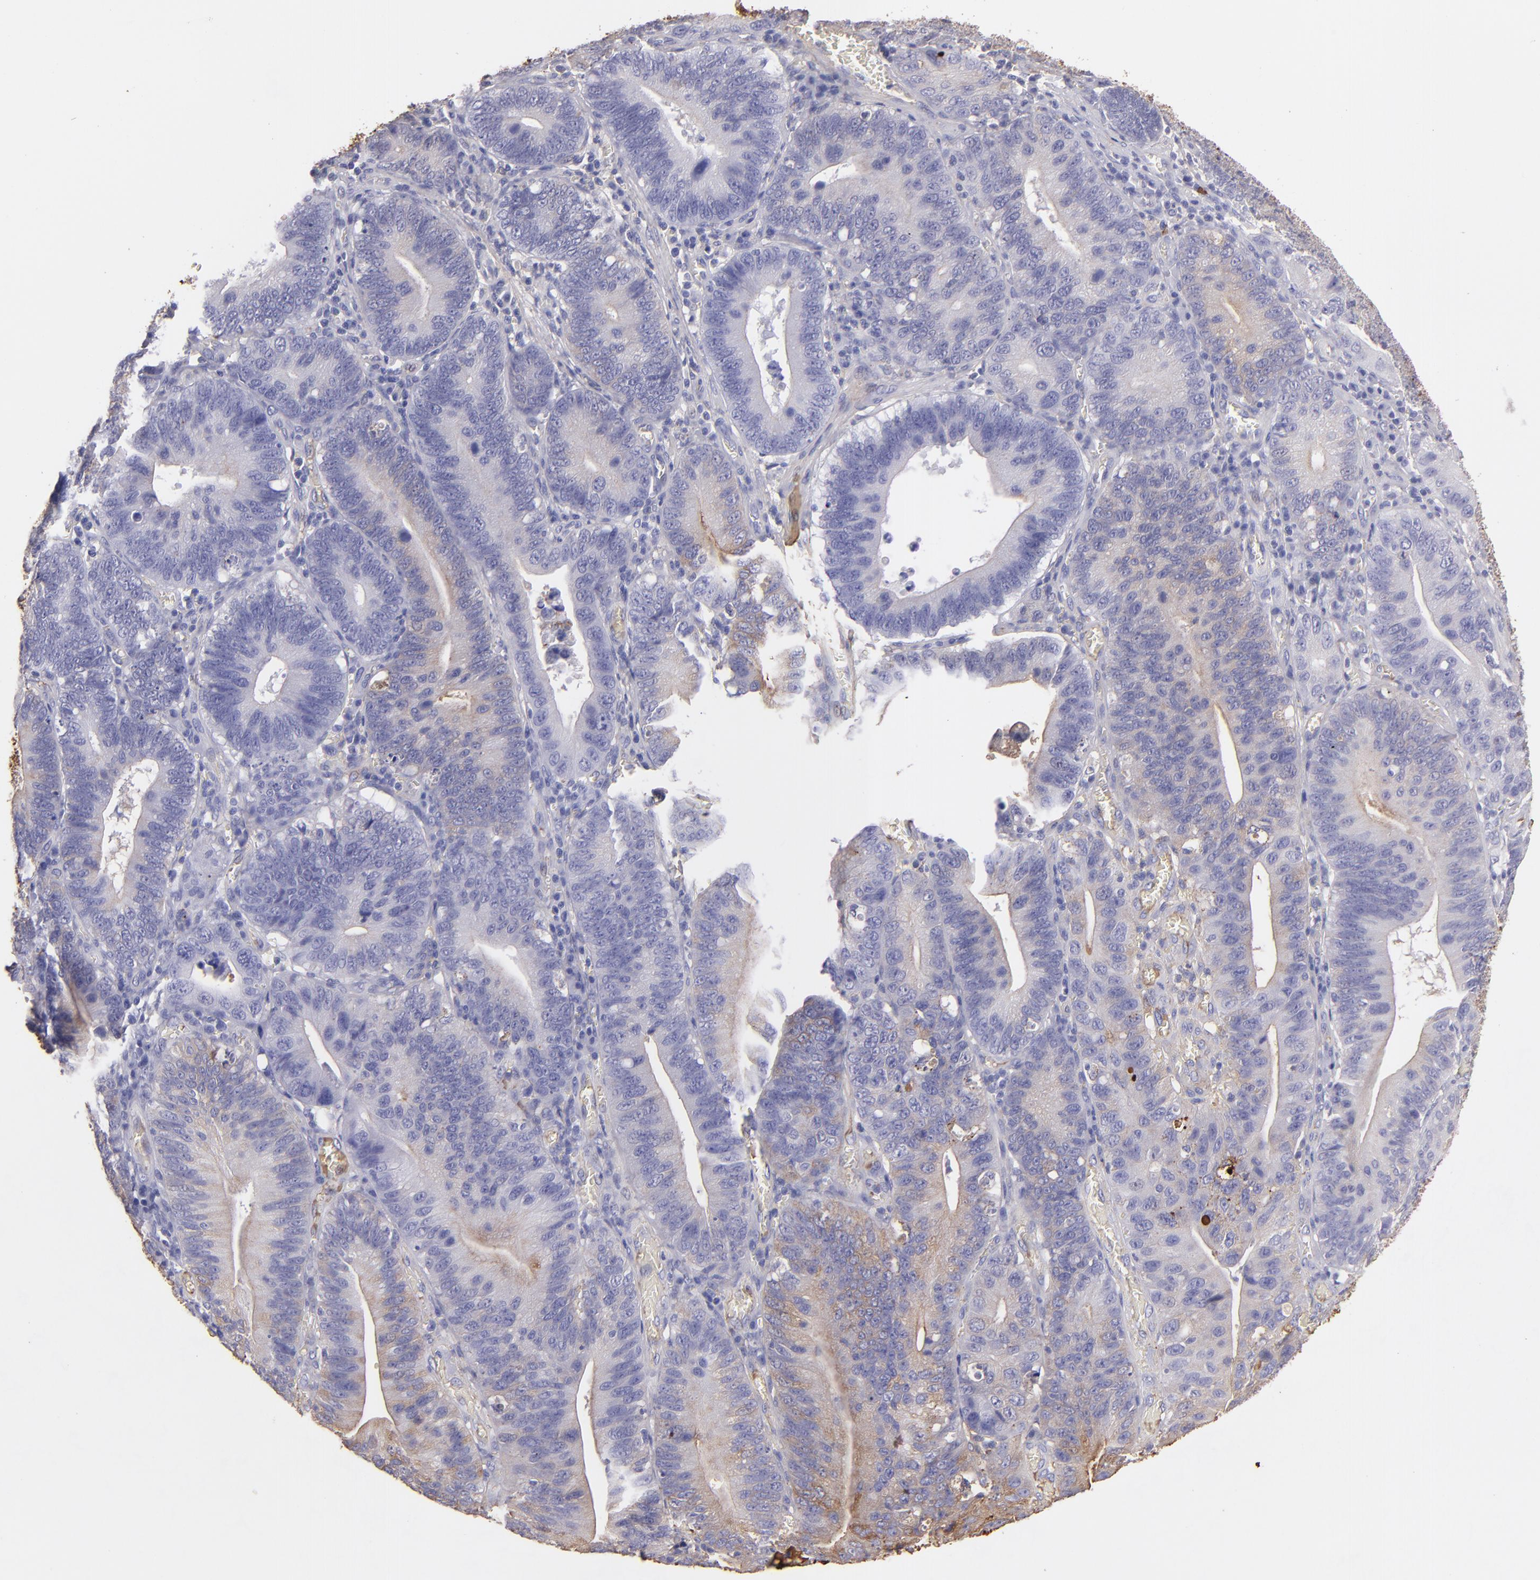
{"staining": {"intensity": "weak", "quantity": "<25%", "location": "cytoplasmic/membranous"}, "tissue": "stomach cancer", "cell_type": "Tumor cells", "image_type": "cancer", "snomed": [{"axis": "morphology", "description": "Adenocarcinoma, NOS"}, {"axis": "topography", "description": "Stomach"}, {"axis": "topography", "description": "Gastric cardia"}], "caption": "Immunohistochemistry micrograph of stomach adenocarcinoma stained for a protein (brown), which exhibits no staining in tumor cells. (DAB immunohistochemistry (IHC) visualized using brightfield microscopy, high magnification).", "gene": "FGB", "patient": {"sex": "male", "age": 59}}